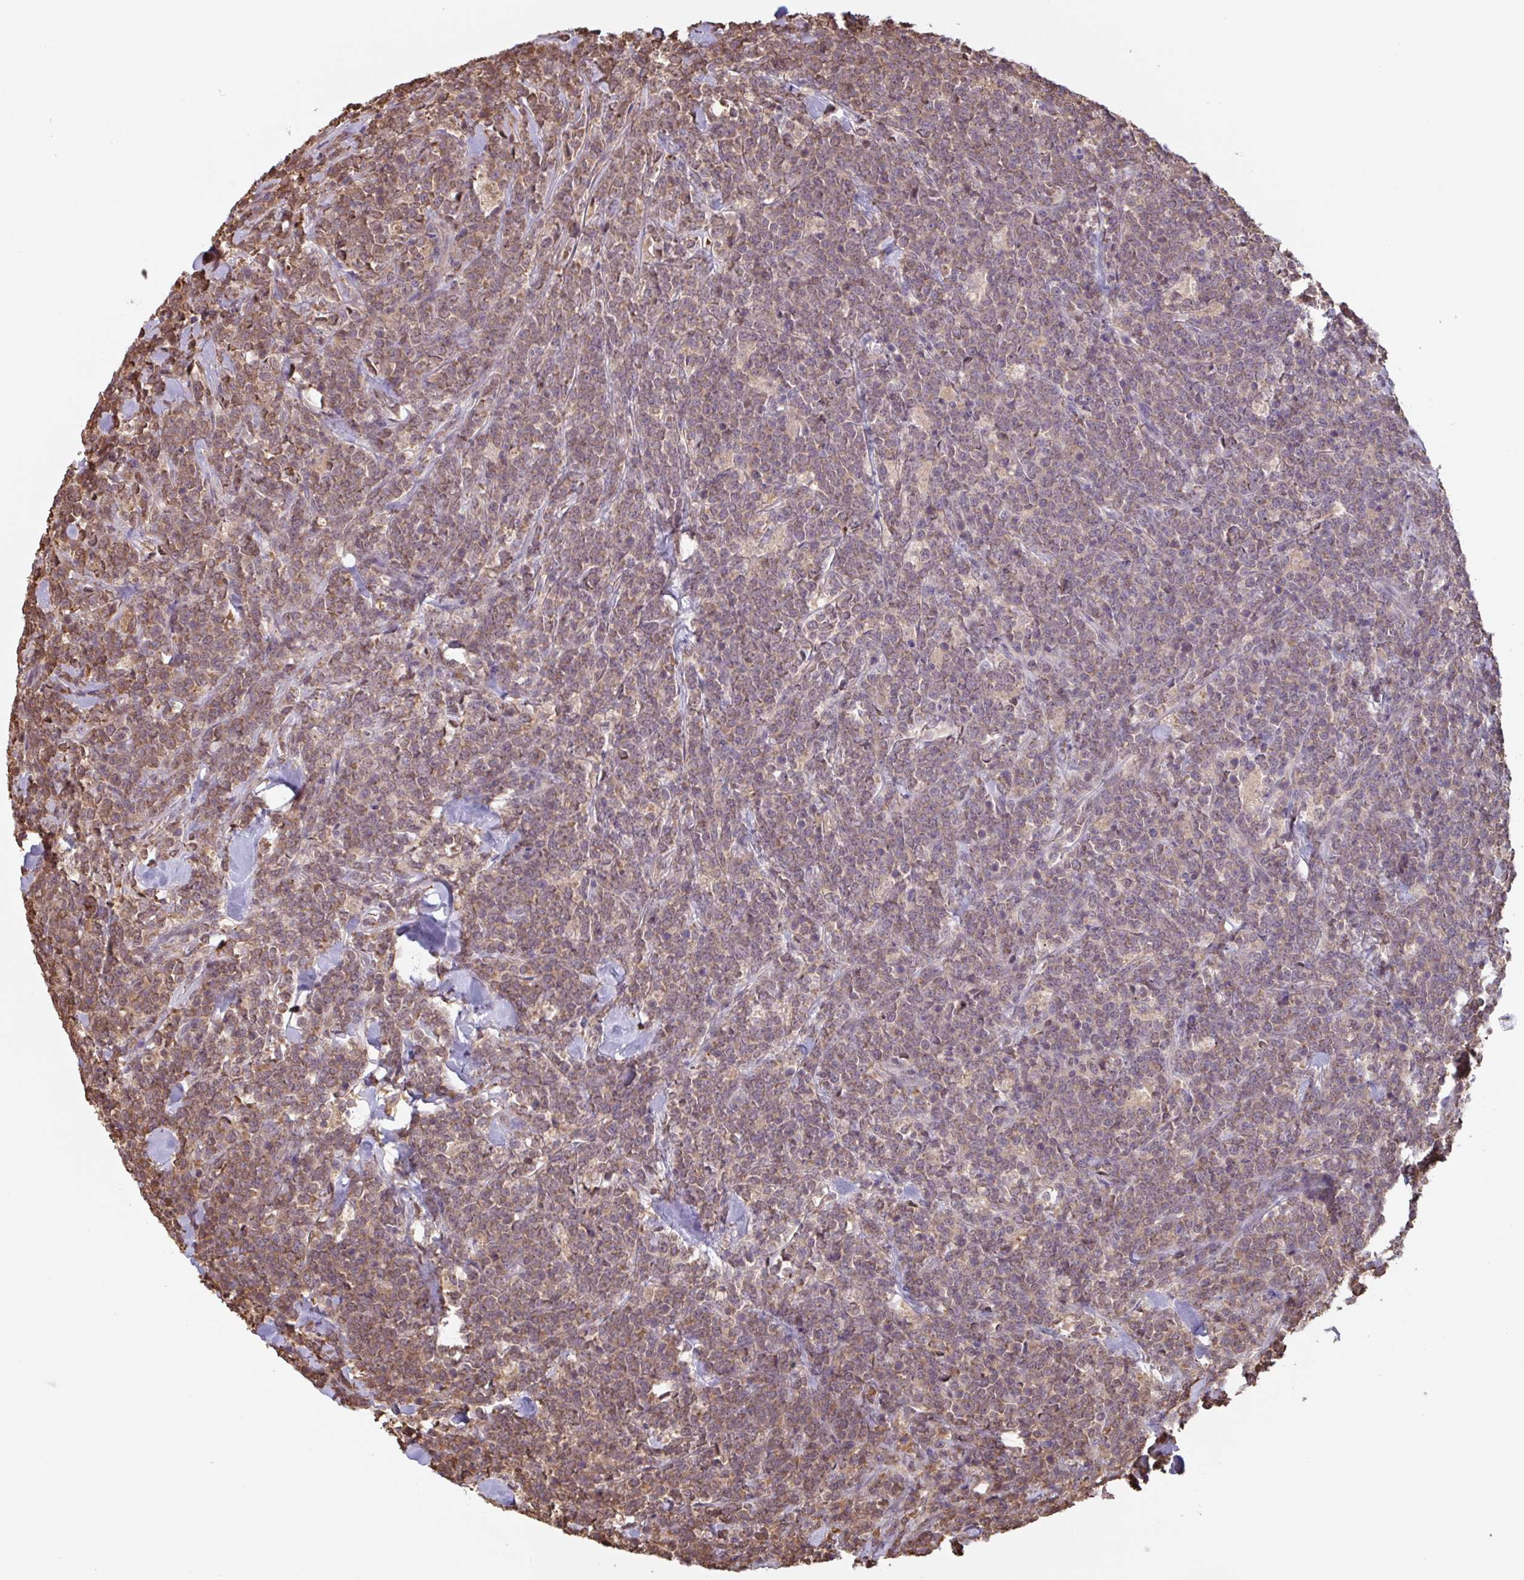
{"staining": {"intensity": "weak", "quantity": "25%-75%", "location": "cytoplasmic/membranous,nuclear"}, "tissue": "lymphoma", "cell_type": "Tumor cells", "image_type": "cancer", "snomed": [{"axis": "morphology", "description": "Malignant lymphoma, non-Hodgkin's type, High grade"}, {"axis": "topography", "description": "Small intestine"}, {"axis": "topography", "description": "Colon"}], "caption": "Human malignant lymphoma, non-Hodgkin's type (high-grade) stained for a protein (brown) demonstrates weak cytoplasmic/membranous and nuclear positive expression in approximately 25%-75% of tumor cells.", "gene": "OTOP2", "patient": {"sex": "male", "age": 8}}